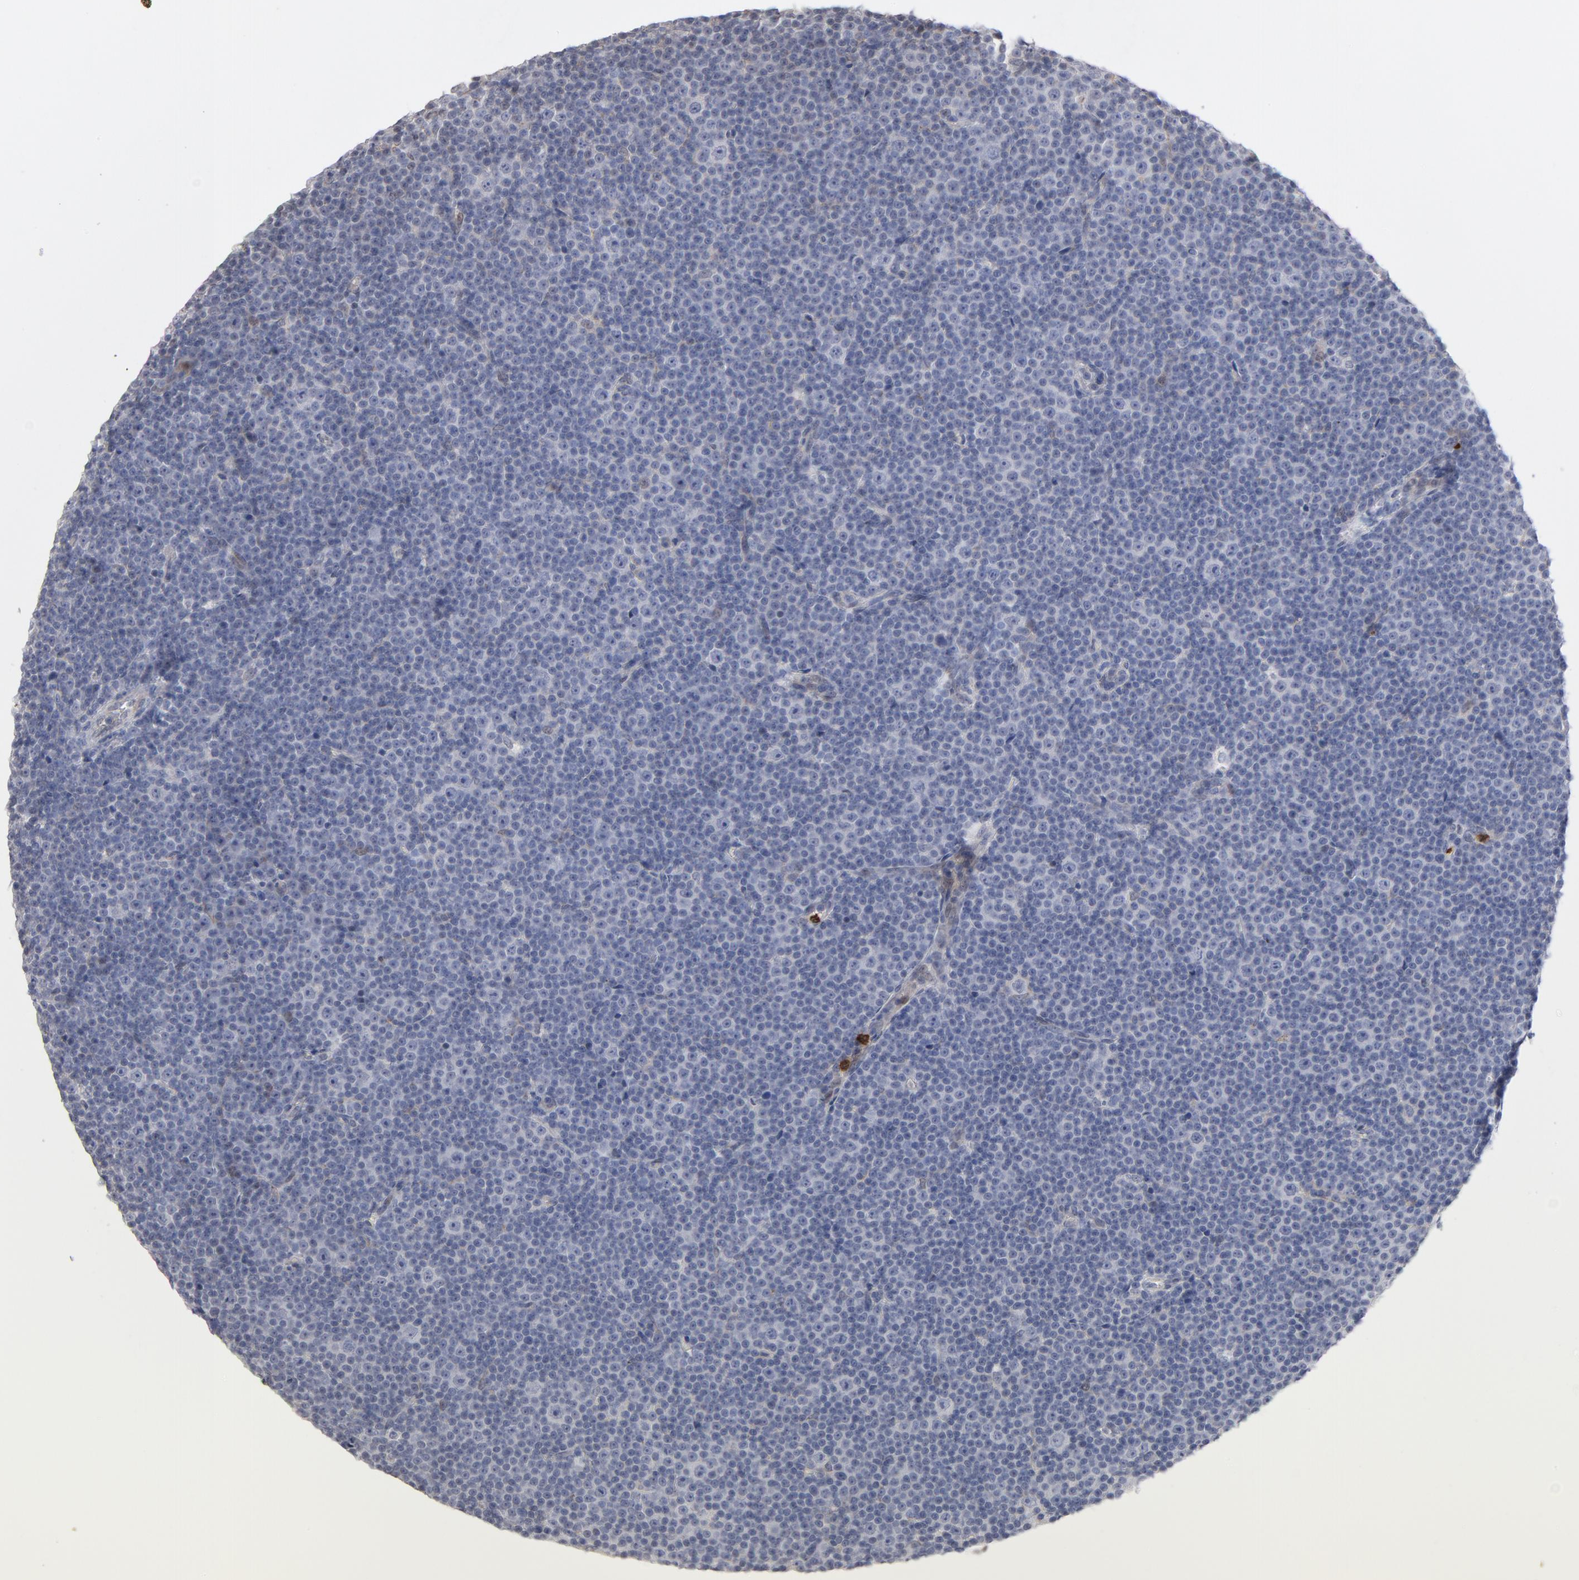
{"staining": {"intensity": "negative", "quantity": "none", "location": "none"}, "tissue": "lymphoma", "cell_type": "Tumor cells", "image_type": "cancer", "snomed": [{"axis": "morphology", "description": "Malignant lymphoma, non-Hodgkin's type, Low grade"}, {"axis": "topography", "description": "Lymph node"}], "caption": "Immunohistochemical staining of malignant lymphoma, non-Hodgkin's type (low-grade) demonstrates no significant staining in tumor cells. (Stains: DAB immunohistochemistry (IHC) with hematoxylin counter stain, Microscopy: brightfield microscopy at high magnification).", "gene": "PNMA1", "patient": {"sex": "female", "age": 67}}